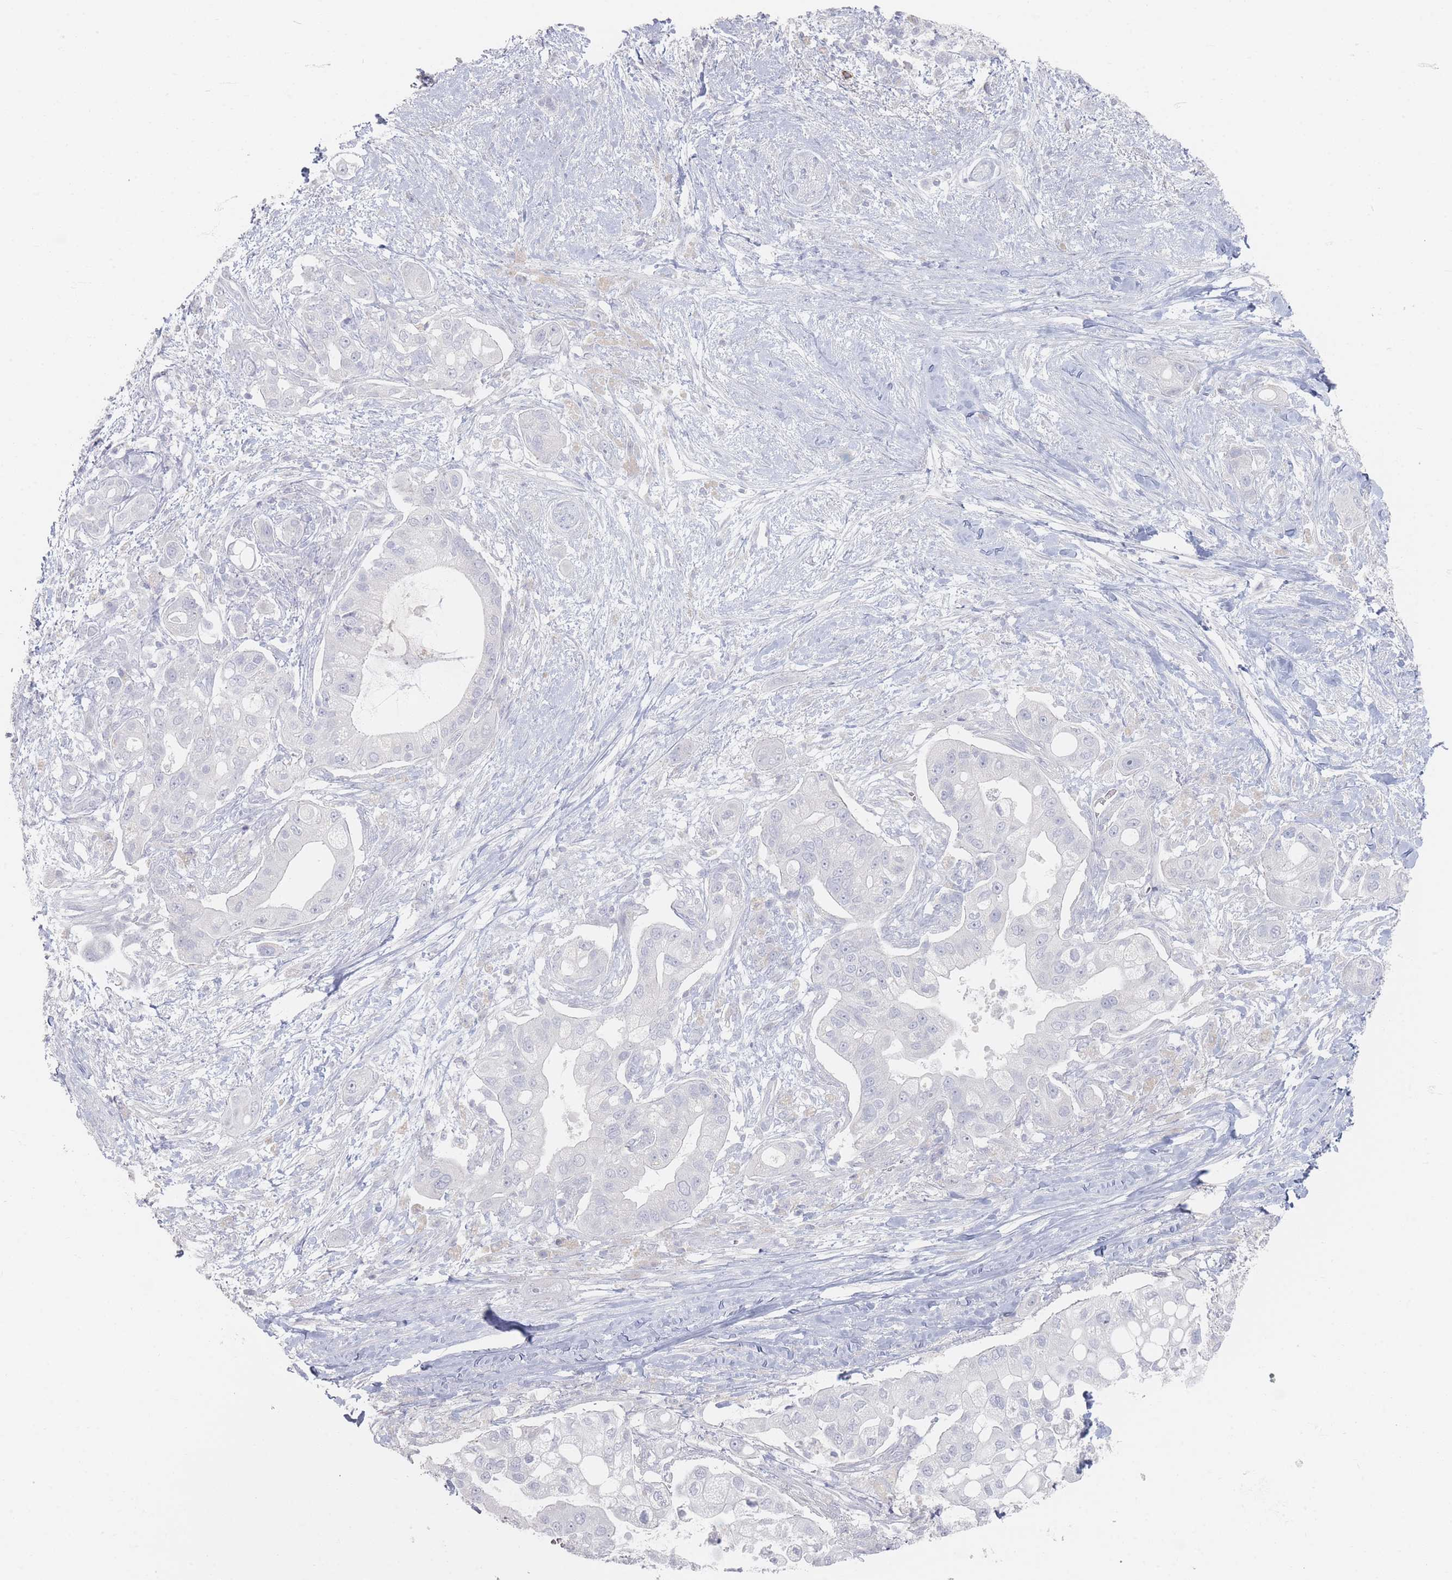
{"staining": {"intensity": "negative", "quantity": "none", "location": "none"}, "tissue": "pancreatic cancer", "cell_type": "Tumor cells", "image_type": "cancer", "snomed": [{"axis": "morphology", "description": "Adenocarcinoma, NOS"}, {"axis": "topography", "description": "Pancreas"}], "caption": "High magnification brightfield microscopy of pancreatic cancer stained with DAB (3,3'-diaminobenzidine) (brown) and counterstained with hematoxylin (blue): tumor cells show no significant positivity.", "gene": "CD37", "patient": {"sex": "male", "age": 57}}